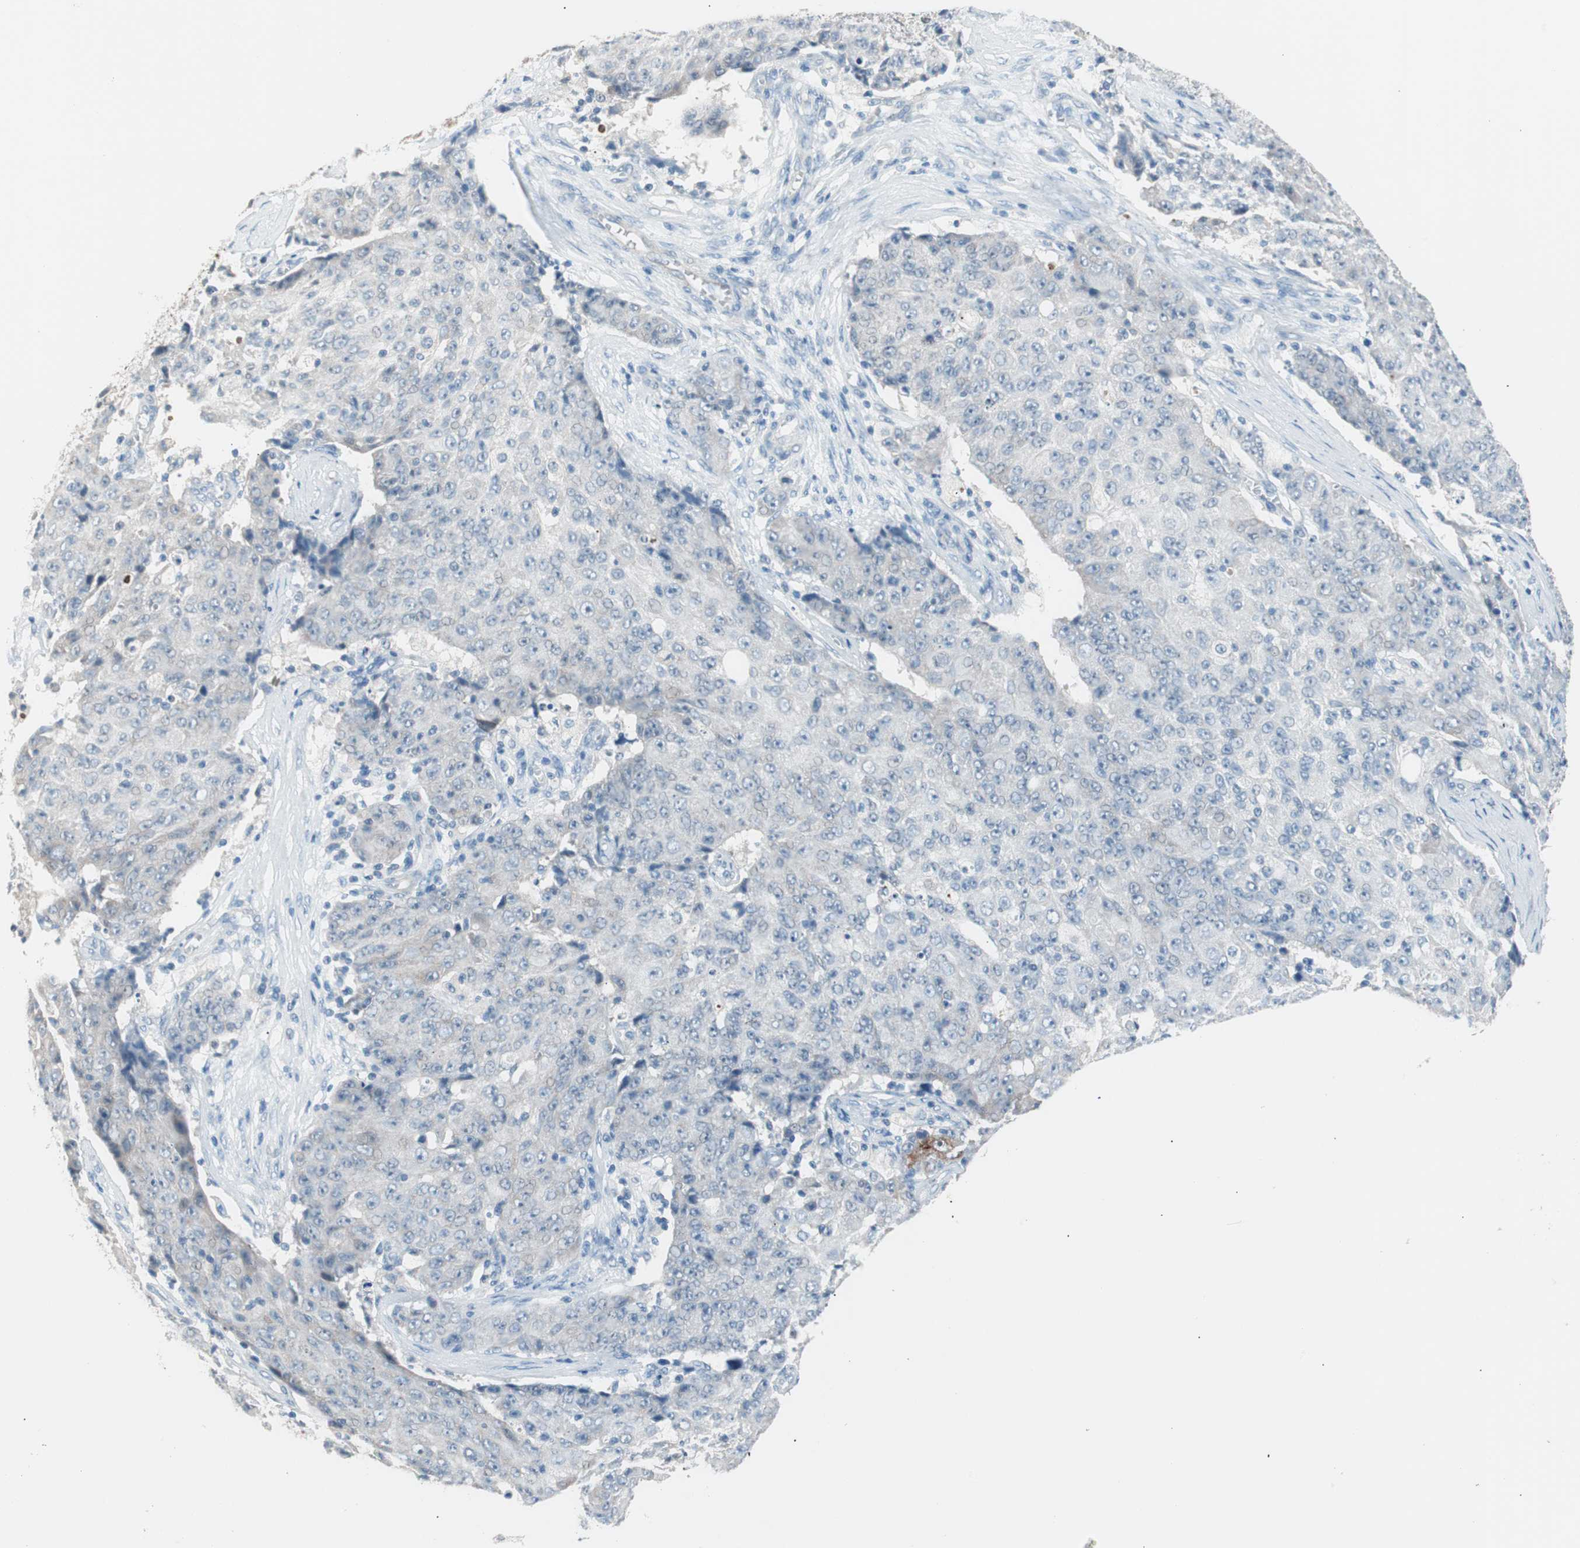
{"staining": {"intensity": "negative", "quantity": "none", "location": "none"}, "tissue": "ovarian cancer", "cell_type": "Tumor cells", "image_type": "cancer", "snomed": [{"axis": "morphology", "description": "Carcinoma, endometroid"}, {"axis": "topography", "description": "Ovary"}], "caption": "This is a micrograph of immunohistochemistry (IHC) staining of ovarian cancer (endometroid carcinoma), which shows no staining in tumor cells.", "gene": "VIL1", "patient": {"sex": "female", "age": 42}}